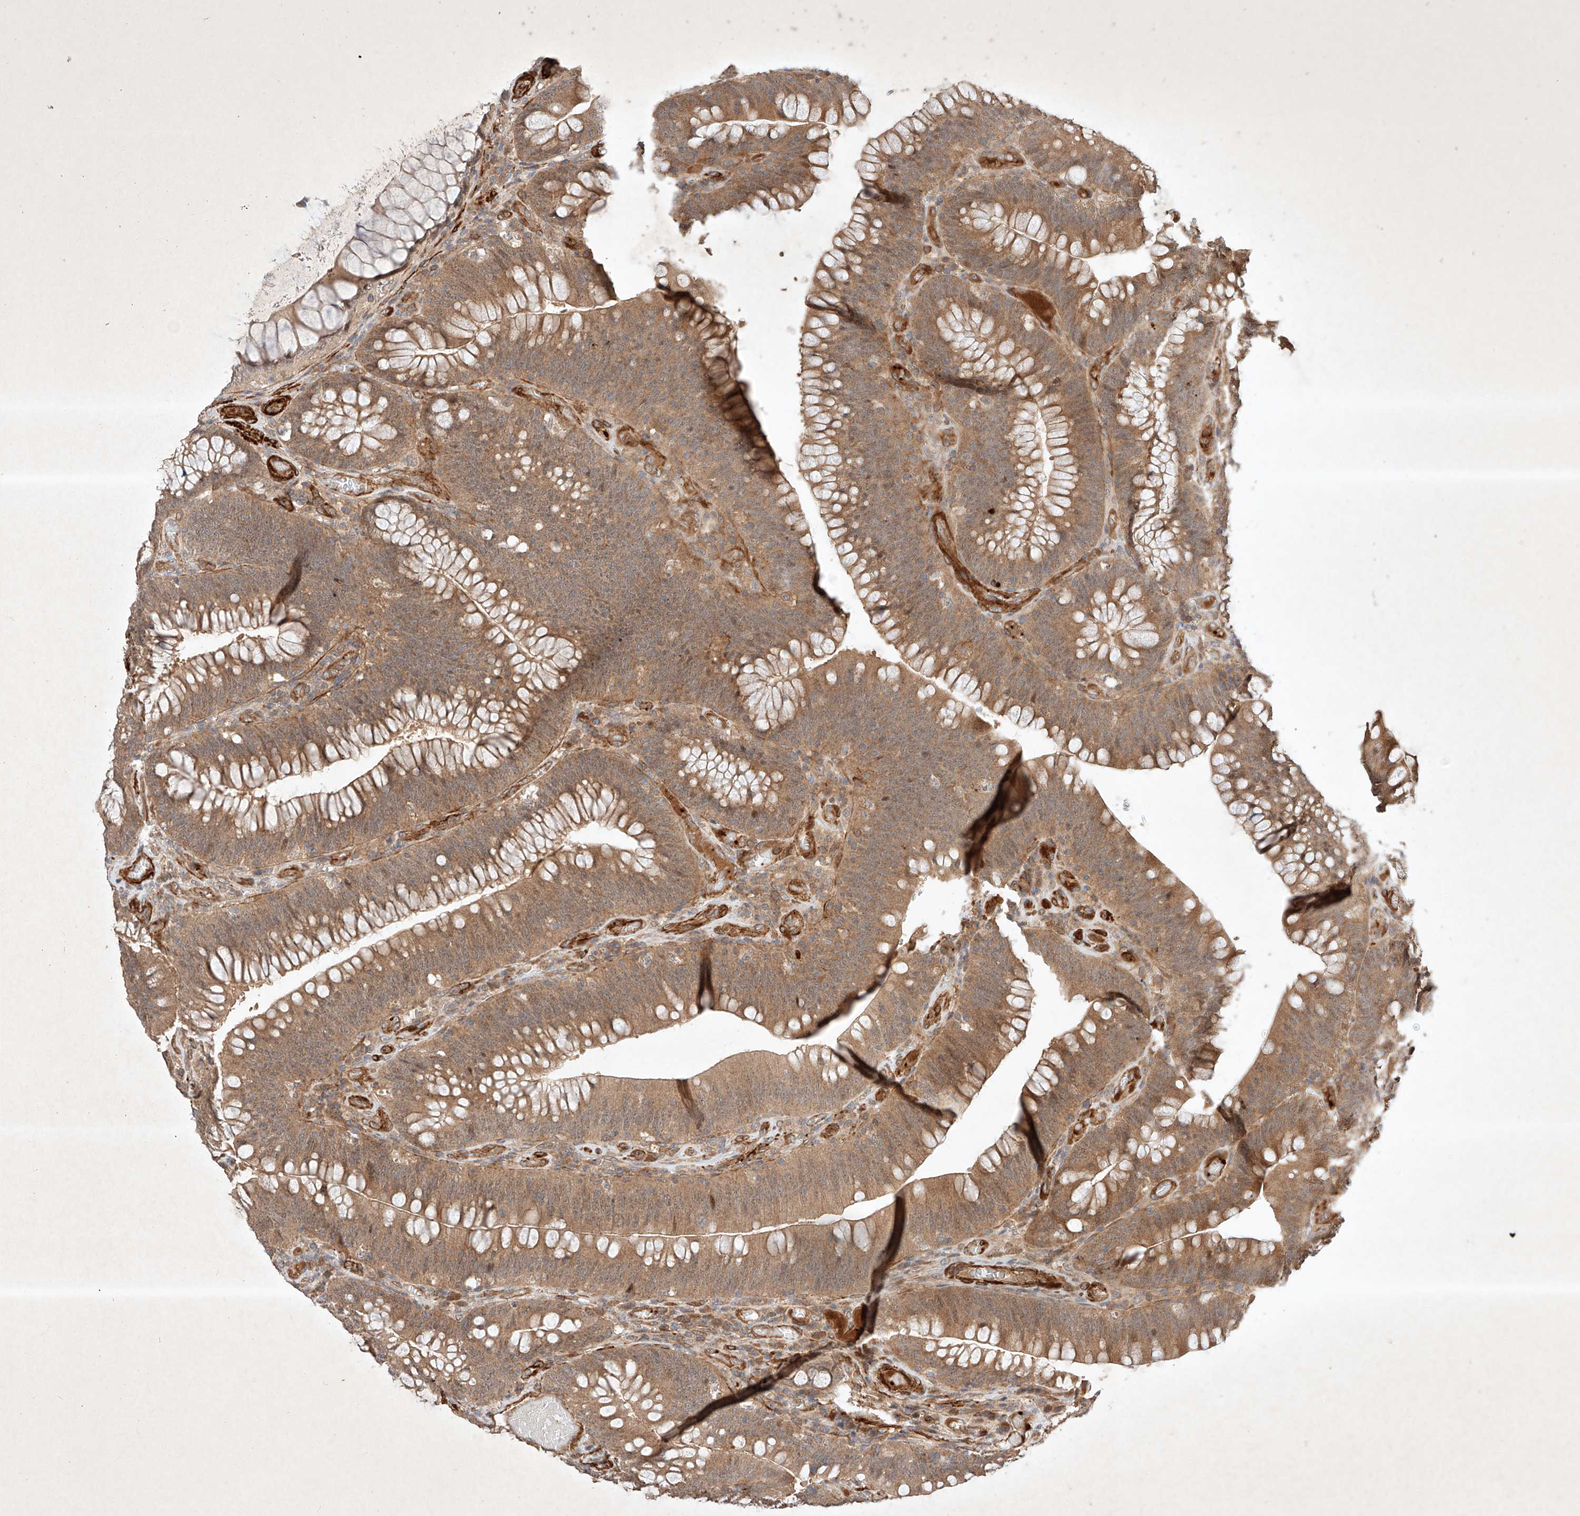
{"staining": {"intensity": "moderate", "quantity": ">75%", "location": "cytoplasmic/membranous"}, "tissue": "colorectal cancer", "cell_type": "Tumor cells", "image_type": "cancer", "snomed": [{"axis": "morphology", "description": "Normal tissue, NOS"}, {"axis": "topography", "description": "Colon"}], "caption": "Human colorectal cancer stained with a protein marker reveals moderate staining in tumor cells.", "gene": "ARHGAP33", "patient": {"sex": "female", "age": 82}}